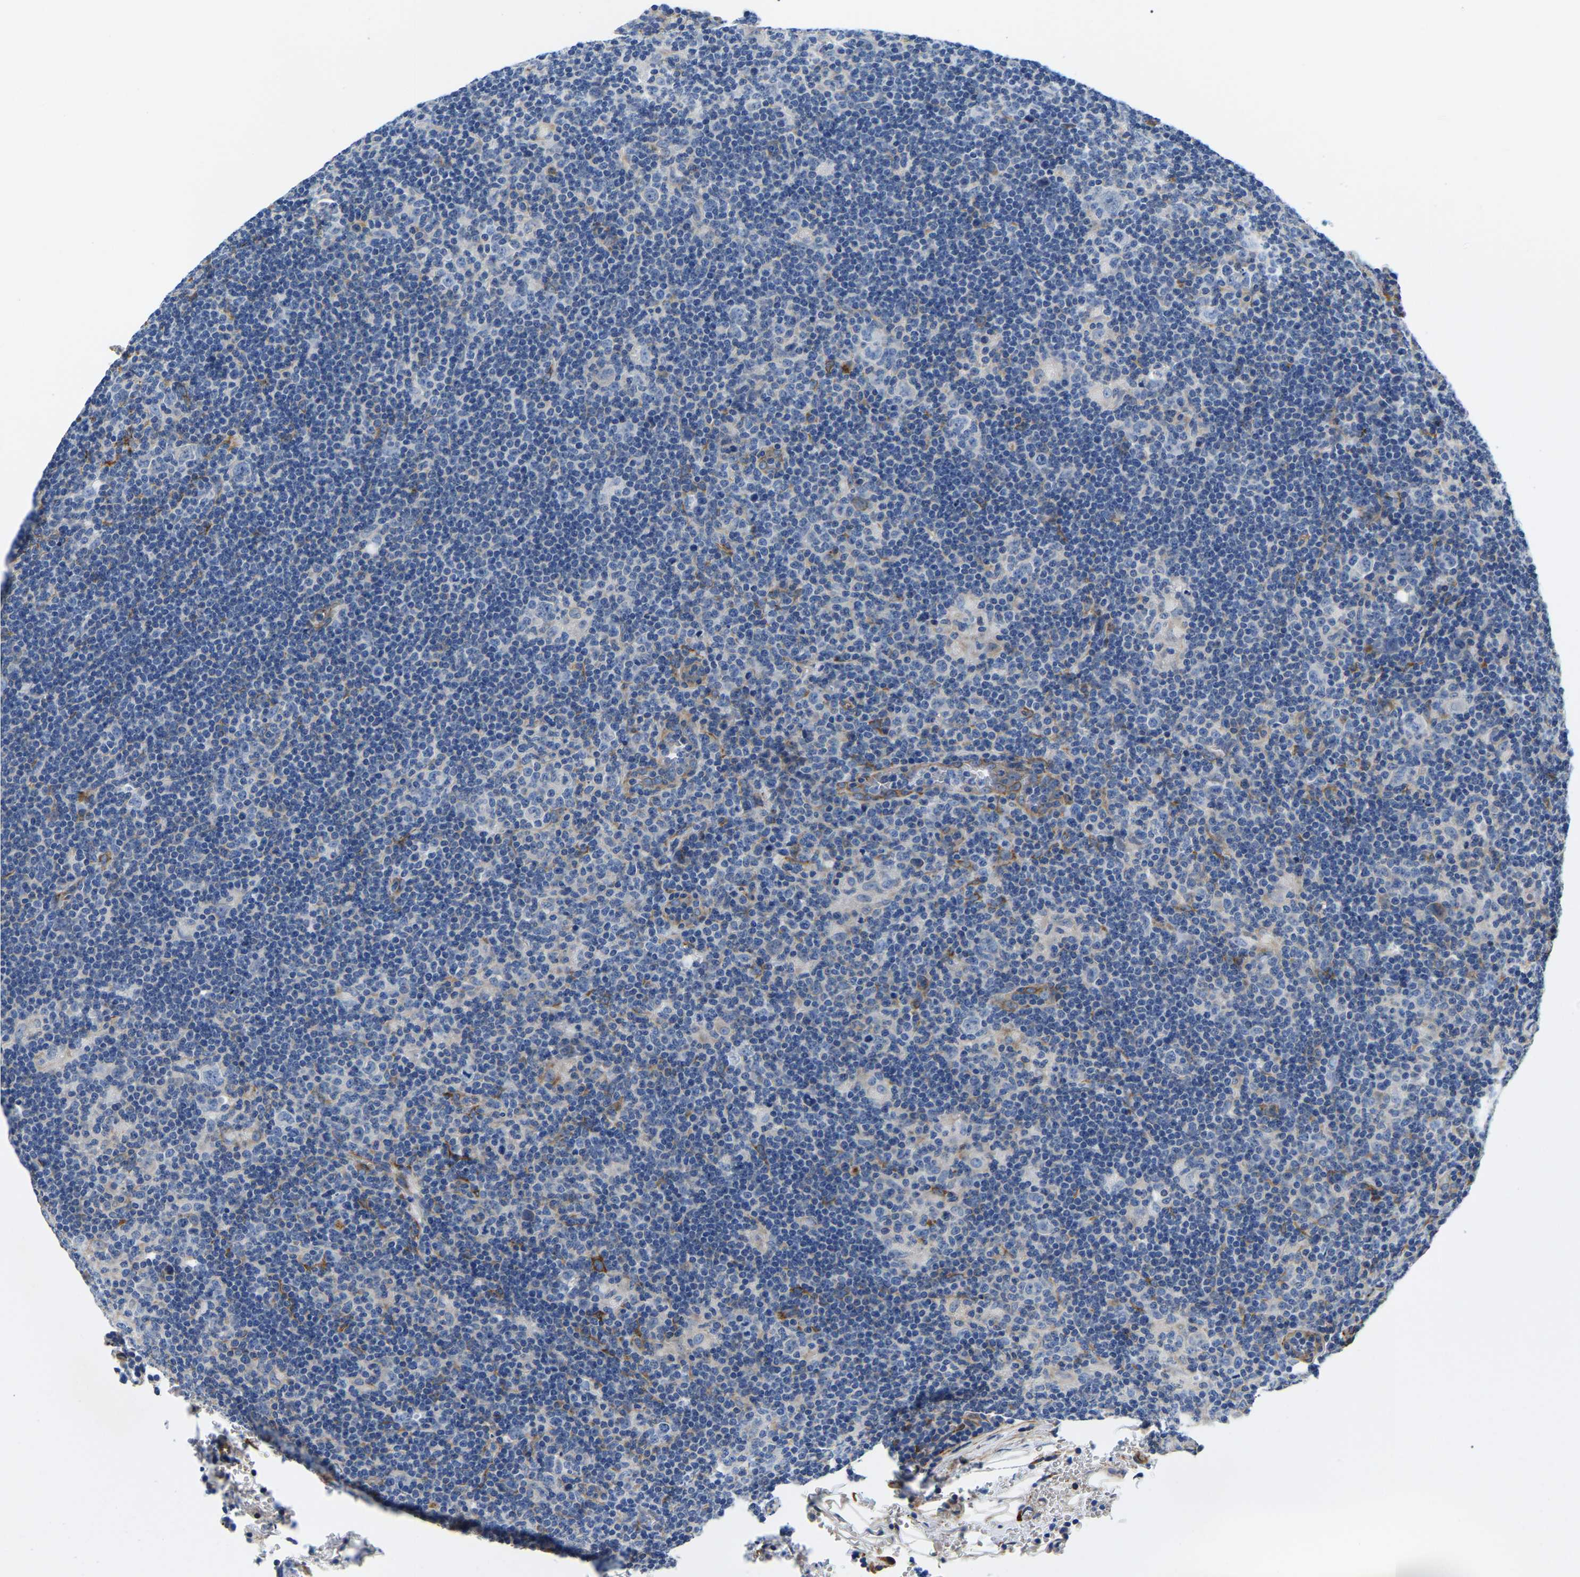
{"staining": {"intensity": "negative", "quantity": "none", "location": "none"}, "tissue": "lymphoma", "cell_type": "Tumor cells", "image_type": "cancer", "snomed": [{"axis": "morphology", "description": "Hodgkin's disease, NOS"}, {"axis": "topography", "description": "Lymph node"}], "caption": "Immunohistochemistry (IHC) histopathology image of neoplastic tissue: Hodgkin's disease stained with DAB (3,3'-diaminobenzidine) demonstrates no significant protein staining in tumor cells. (IHC, brightfield microscopy, high magnification).", "gene": "DUSP8", "patient": {"sex": "female", "age": 57}}